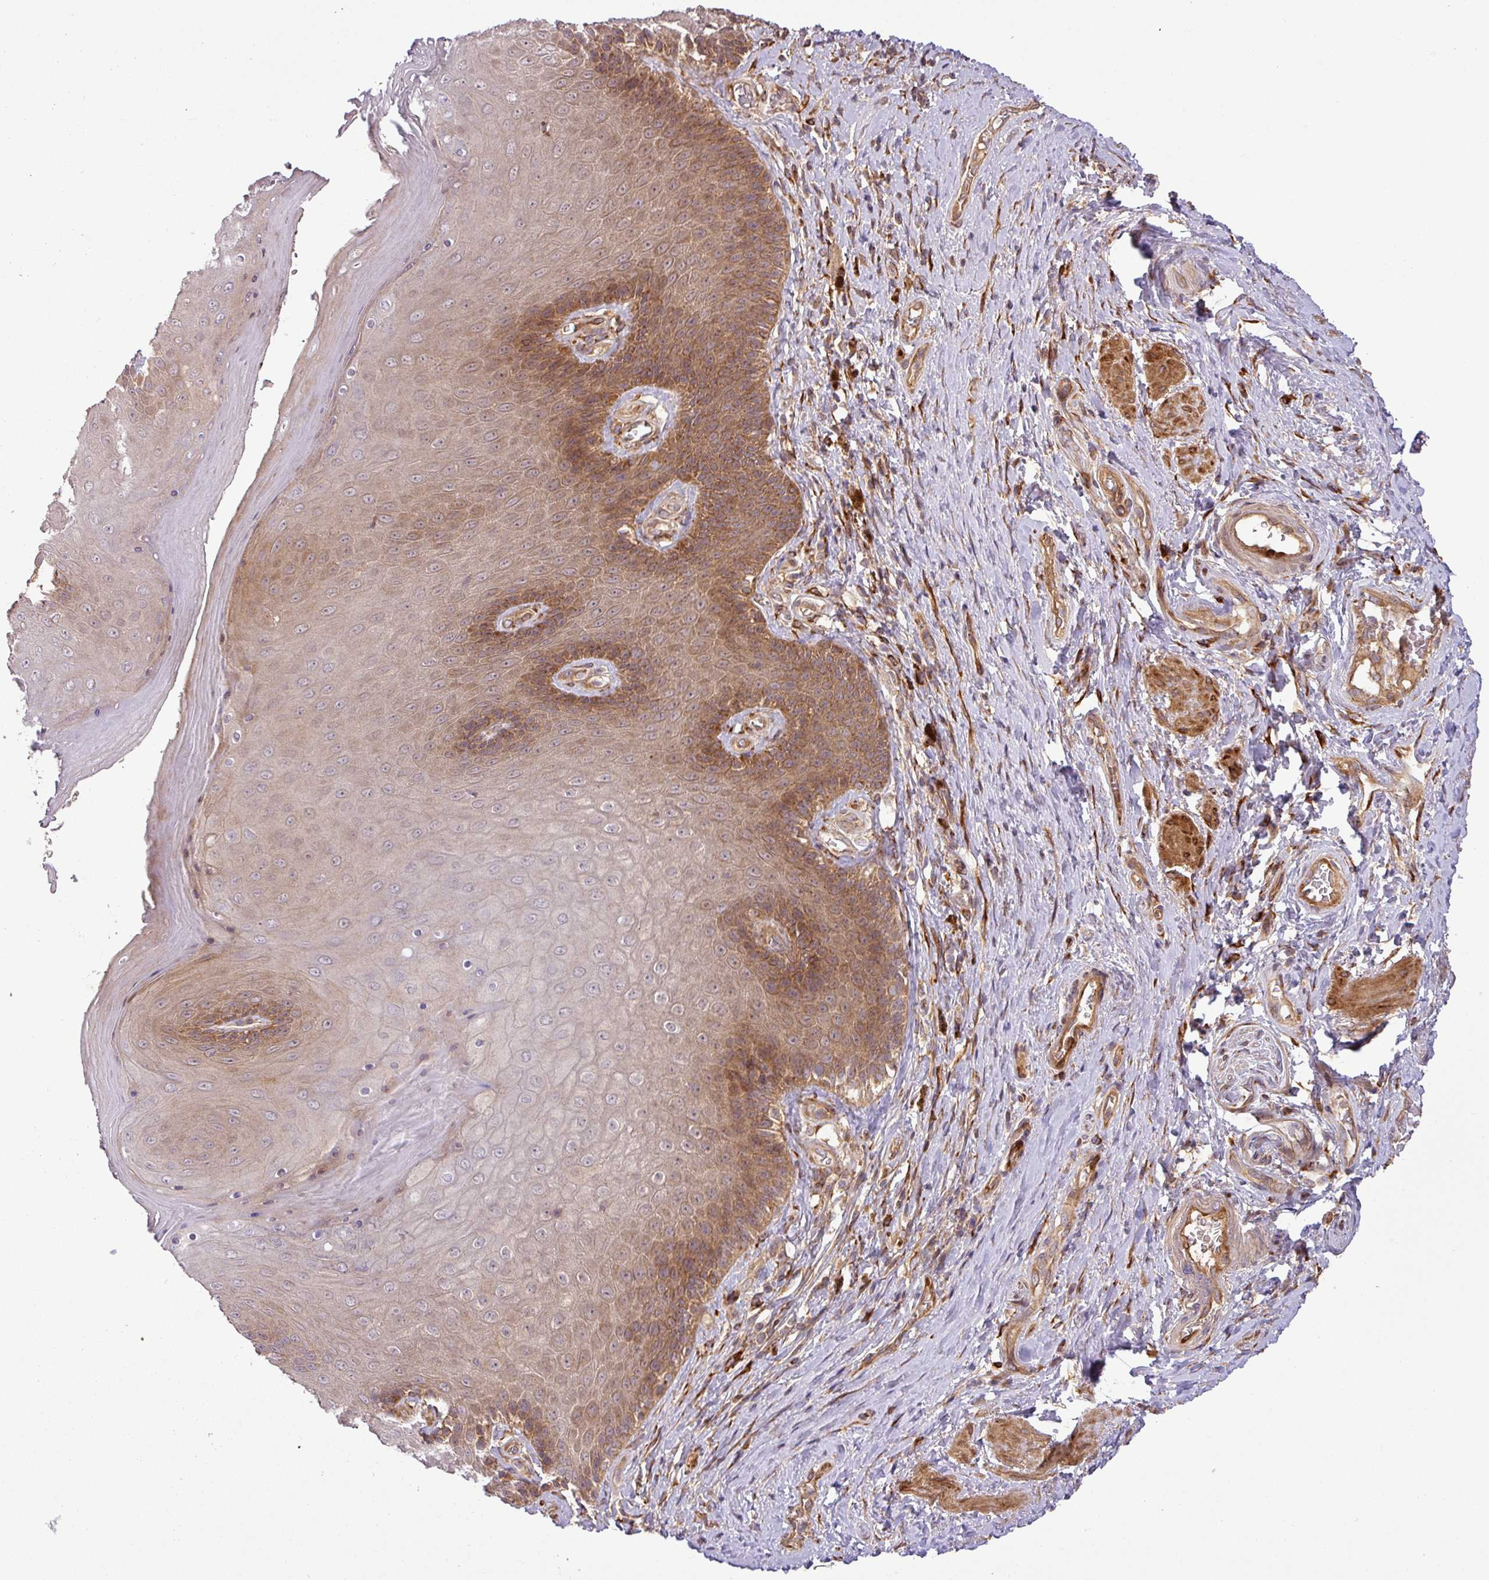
{"staining": {"intensity": "strong", "quantity": "25%-75%", "location": "cytoplasmic/membranous"}, "tissue": "skin", "cell_type": "Epidermal cells", "image_type": "normal", "snomed": [{"axis": "morphology", "description": "Normal tissue, NOS"}, {"axis": "topography", "description": "Anal"}, {"axis": "topography", "description": "Peripheral nerve tissue"}], "caption": "The histopathology image reveals a brown stain indicating the presence of a protein in the cytoplasmic/membranous of epidermal cells in skin.", "gene": "ART1", "patient": {"sex": "male", "age": 53}}